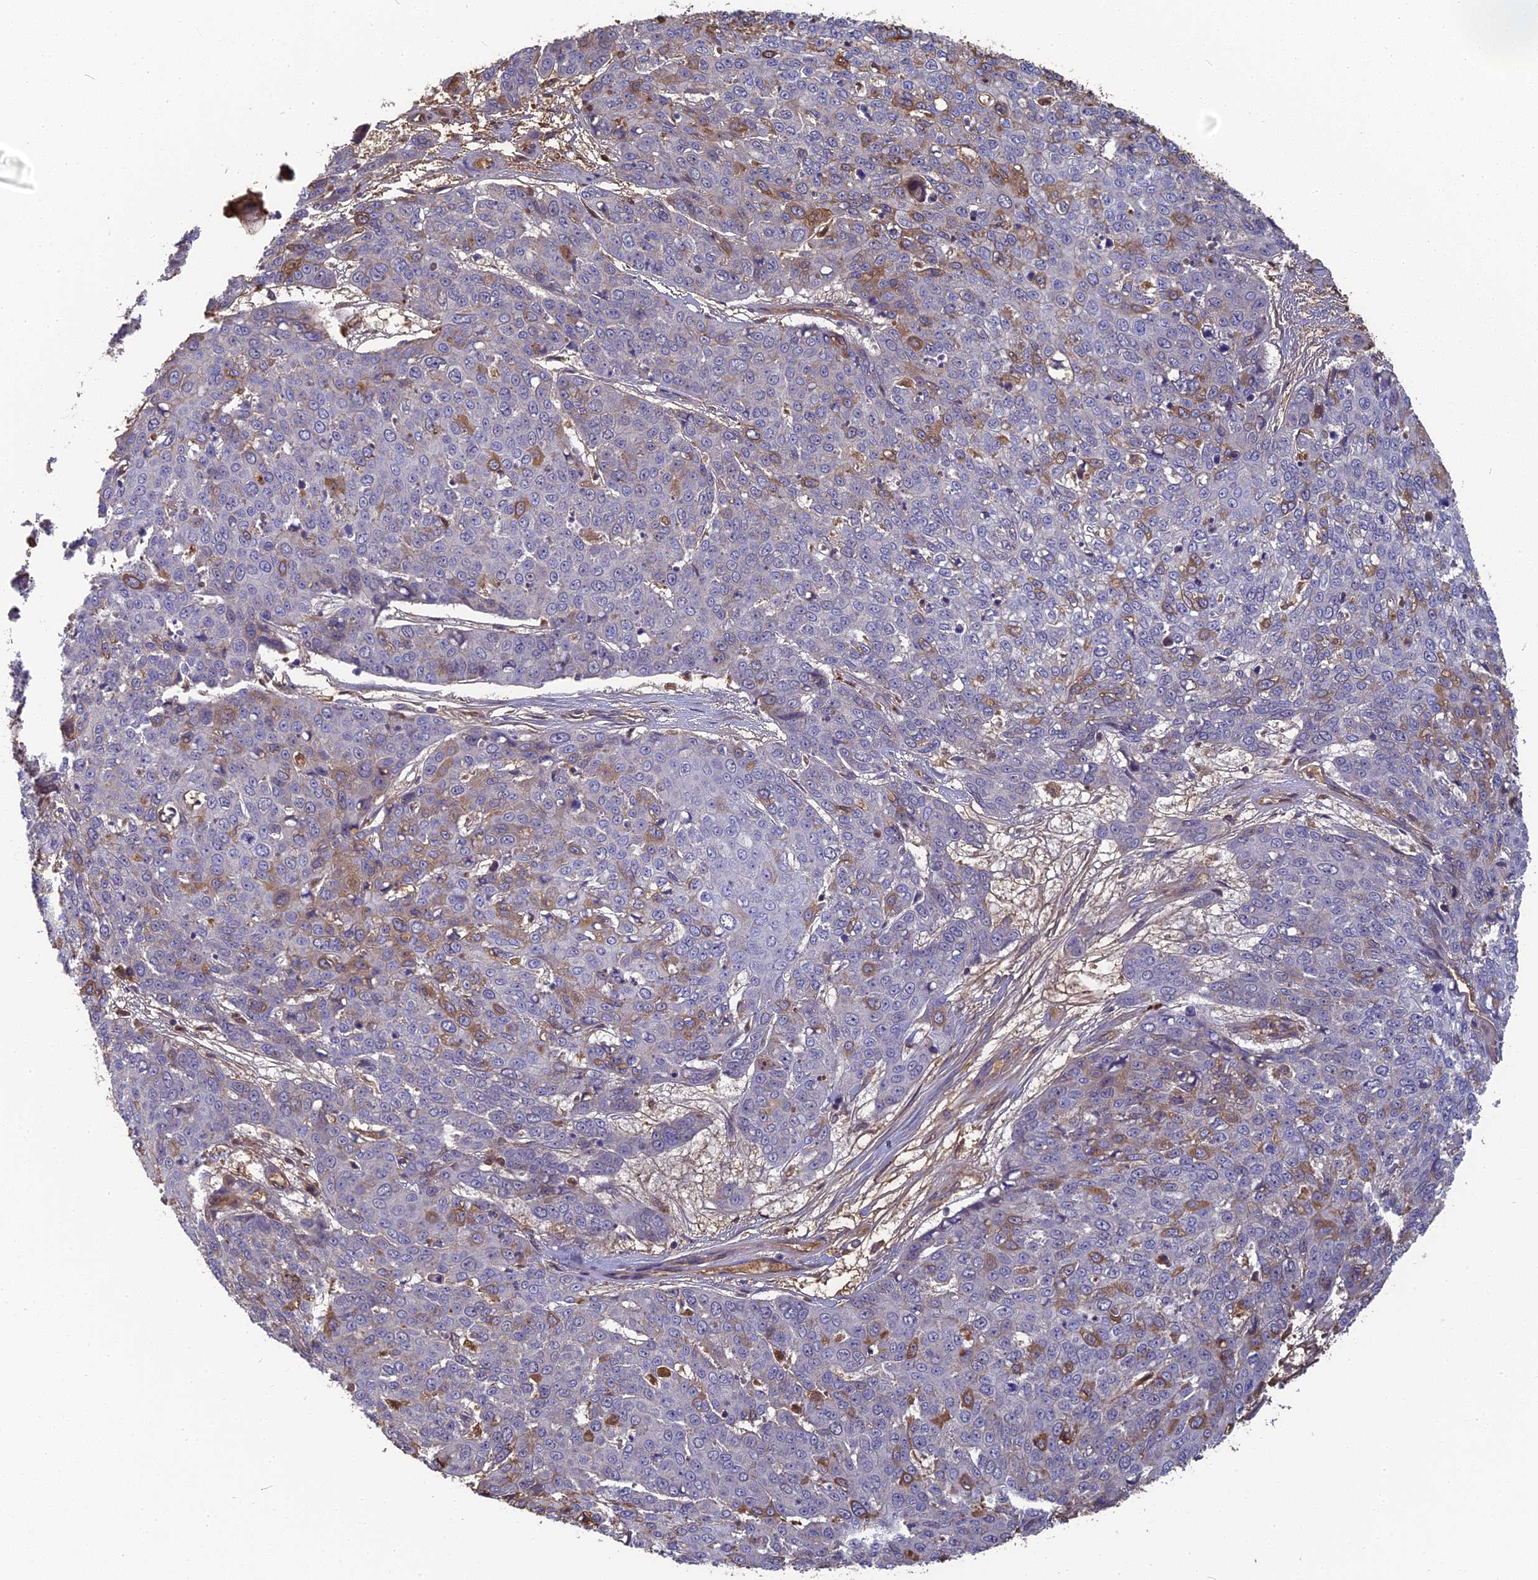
{"staining": {"intensity": "moderate", "quantity": "<25%", "location": "cytoplasmic/membranous"}, "tissue": "skin cancer", "cell_type": "Tumor cells", "image_type": "cancer", "snomed": [{"axis": "morphology", "description": "Squamous cell carcinoma, NOS"}, {"axis": "topography", "description": "Skin"}], "caption": "Brown immunohistochemical staining in squamous cell carcinoma (skin) displays moderate cytoplasmic/membranous staining in about <25% of tumor cells.", "gene": "ERMAP", "patient": {"sex": "male", "age": 71}}